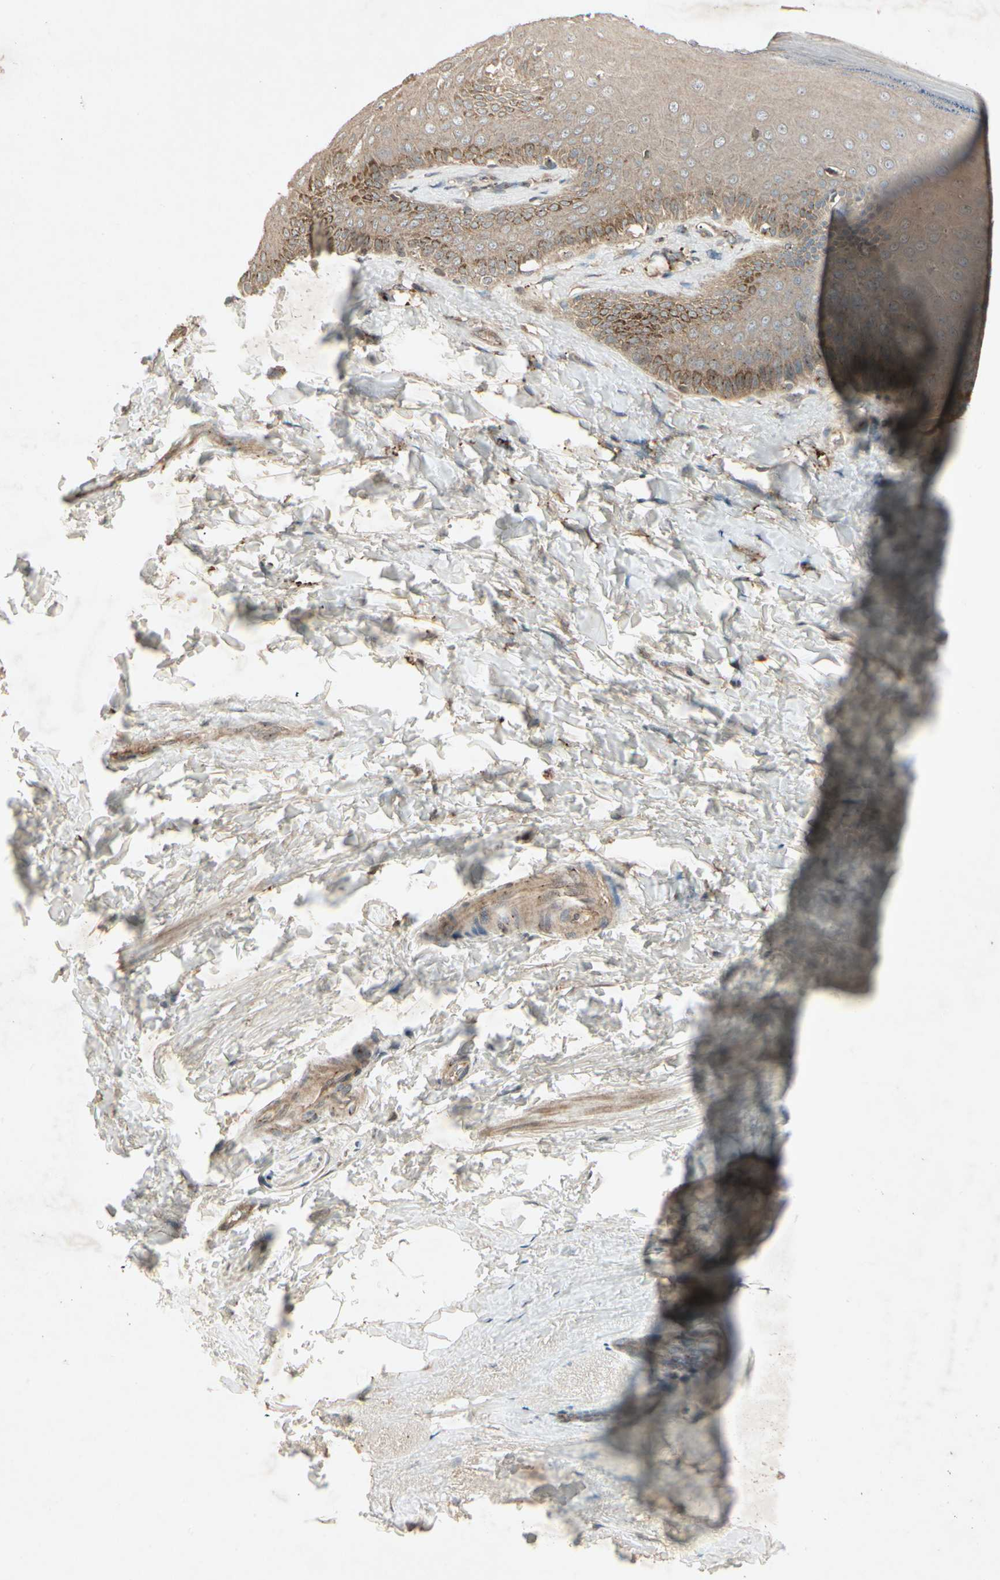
{"staining": {"intensity": "moderate", "quantity": "<25%", "location": "cytoplasmic/membranous"}, "tissue": "skin", "cell_type": "Epidermal cells", "image_type": "normal", "snomed": [{"axis": "morphology", "description": "Normal tissue, NOS"}, {"axis": "topography", "description": "Anal"}], "caption": "Immunohistochemical staining of benign human skin exhibits moderate cytoplasmic/membranous protein positivity in approximately <25% of epidermal cells. The protein of interest is stained brown, and the nuclei are stained in blue (DAB (3,3'-diaminobenzidine) IHC with brightfield microscopy, high magnification).", "gene": "TEK", "patient": {"sex": "male", "age": 69}}